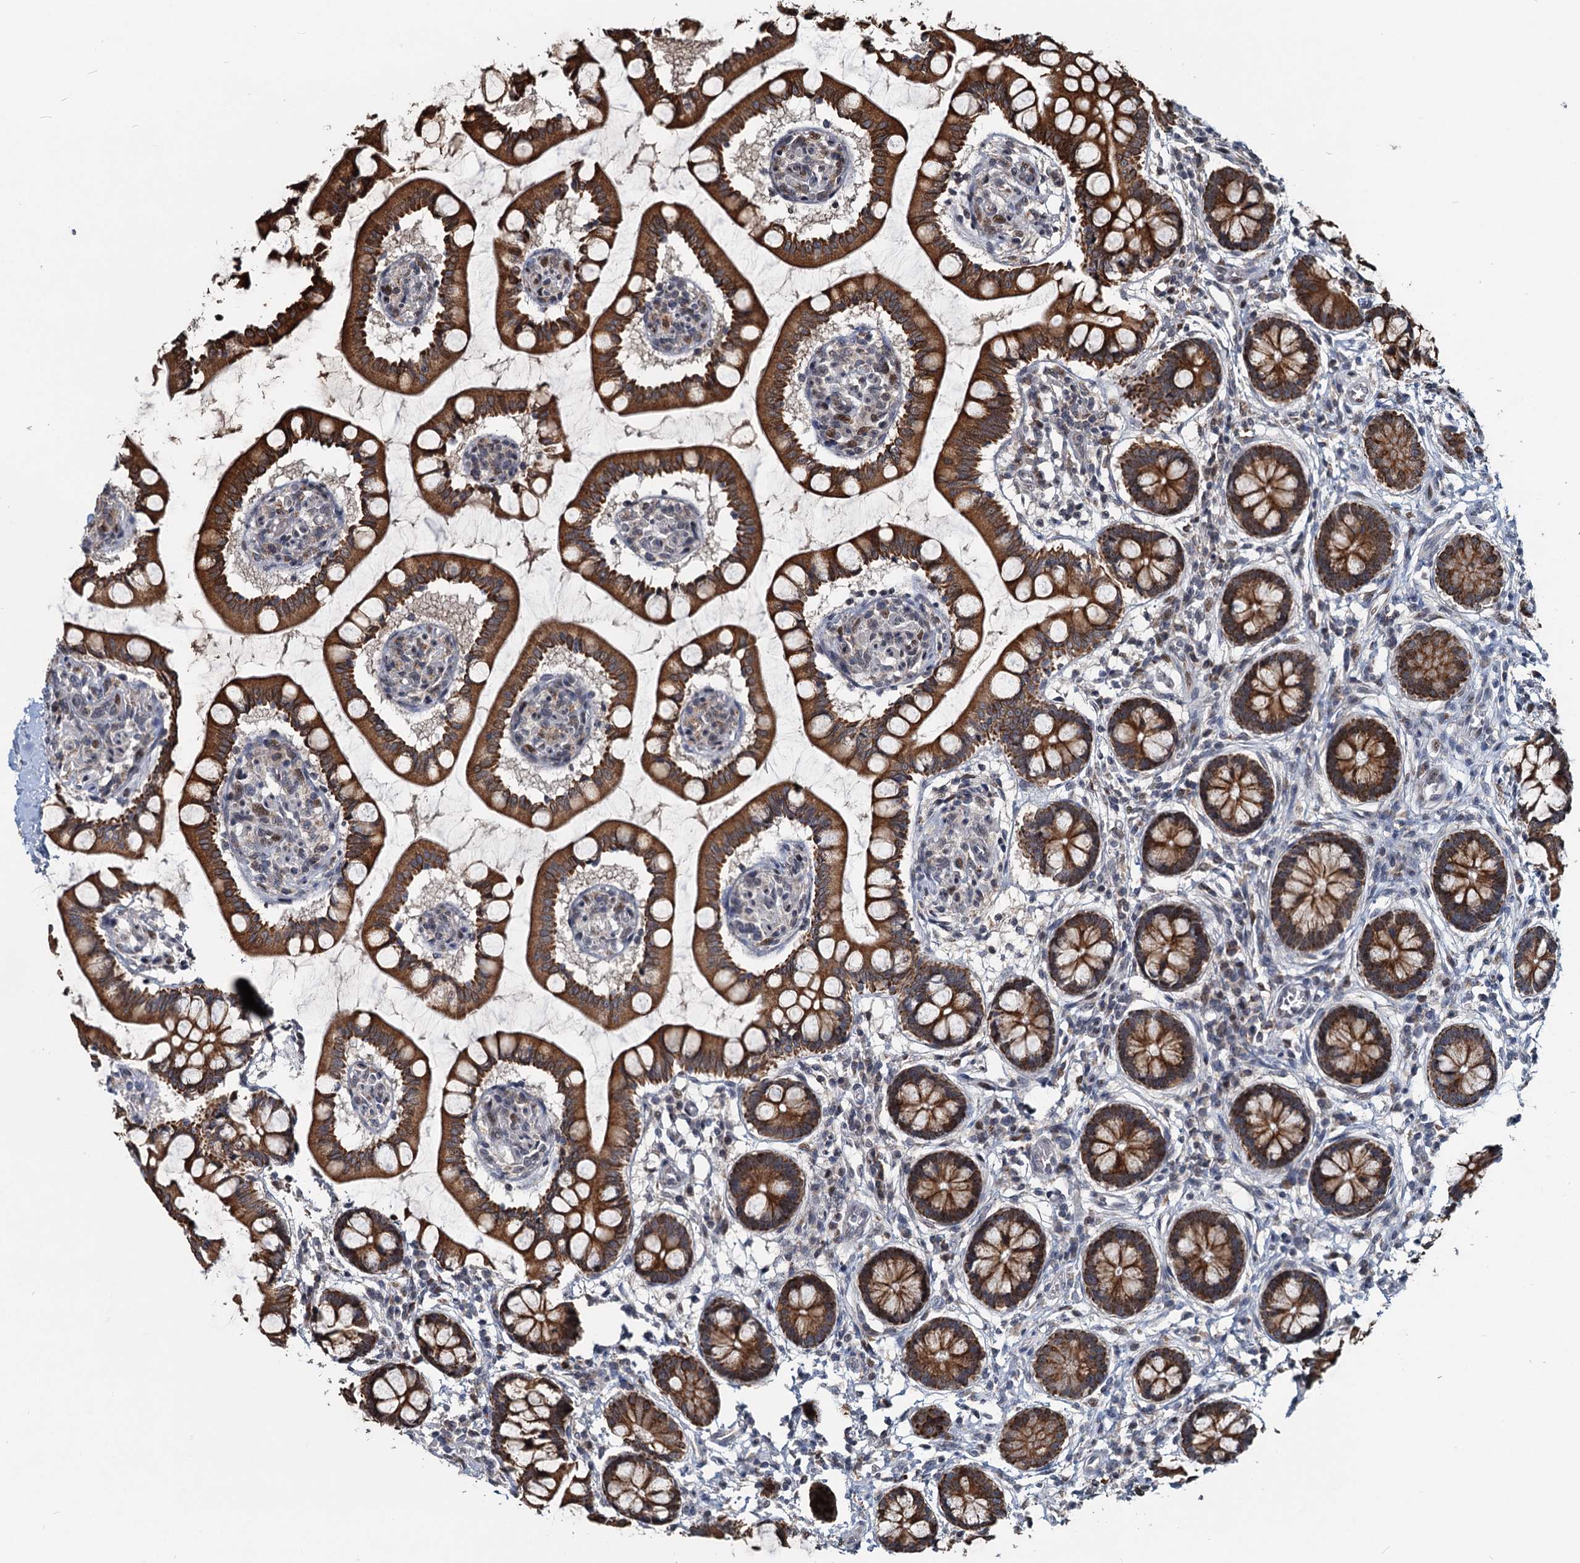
{"staining": {"intensity": "strong", "quantity": ">75%", "location": "cytoplasmic/membranous"}, "tissue": "small intestine", "cell_type": "Glandular cells", "image_type": "normal", "snomed": [{"axis": "morphology", "description": "Normal tissue, NOS"}, {"axis": "topography", "description": "Small intestine"}], "caption": "Small intestine stained with immunohistochemistry (IHC) reveals strong cytoplasmic/membranous positivity in about >75% of glandular cells.", "gene": "RITA1", "patient": {"sex": "male", "age": 52}}